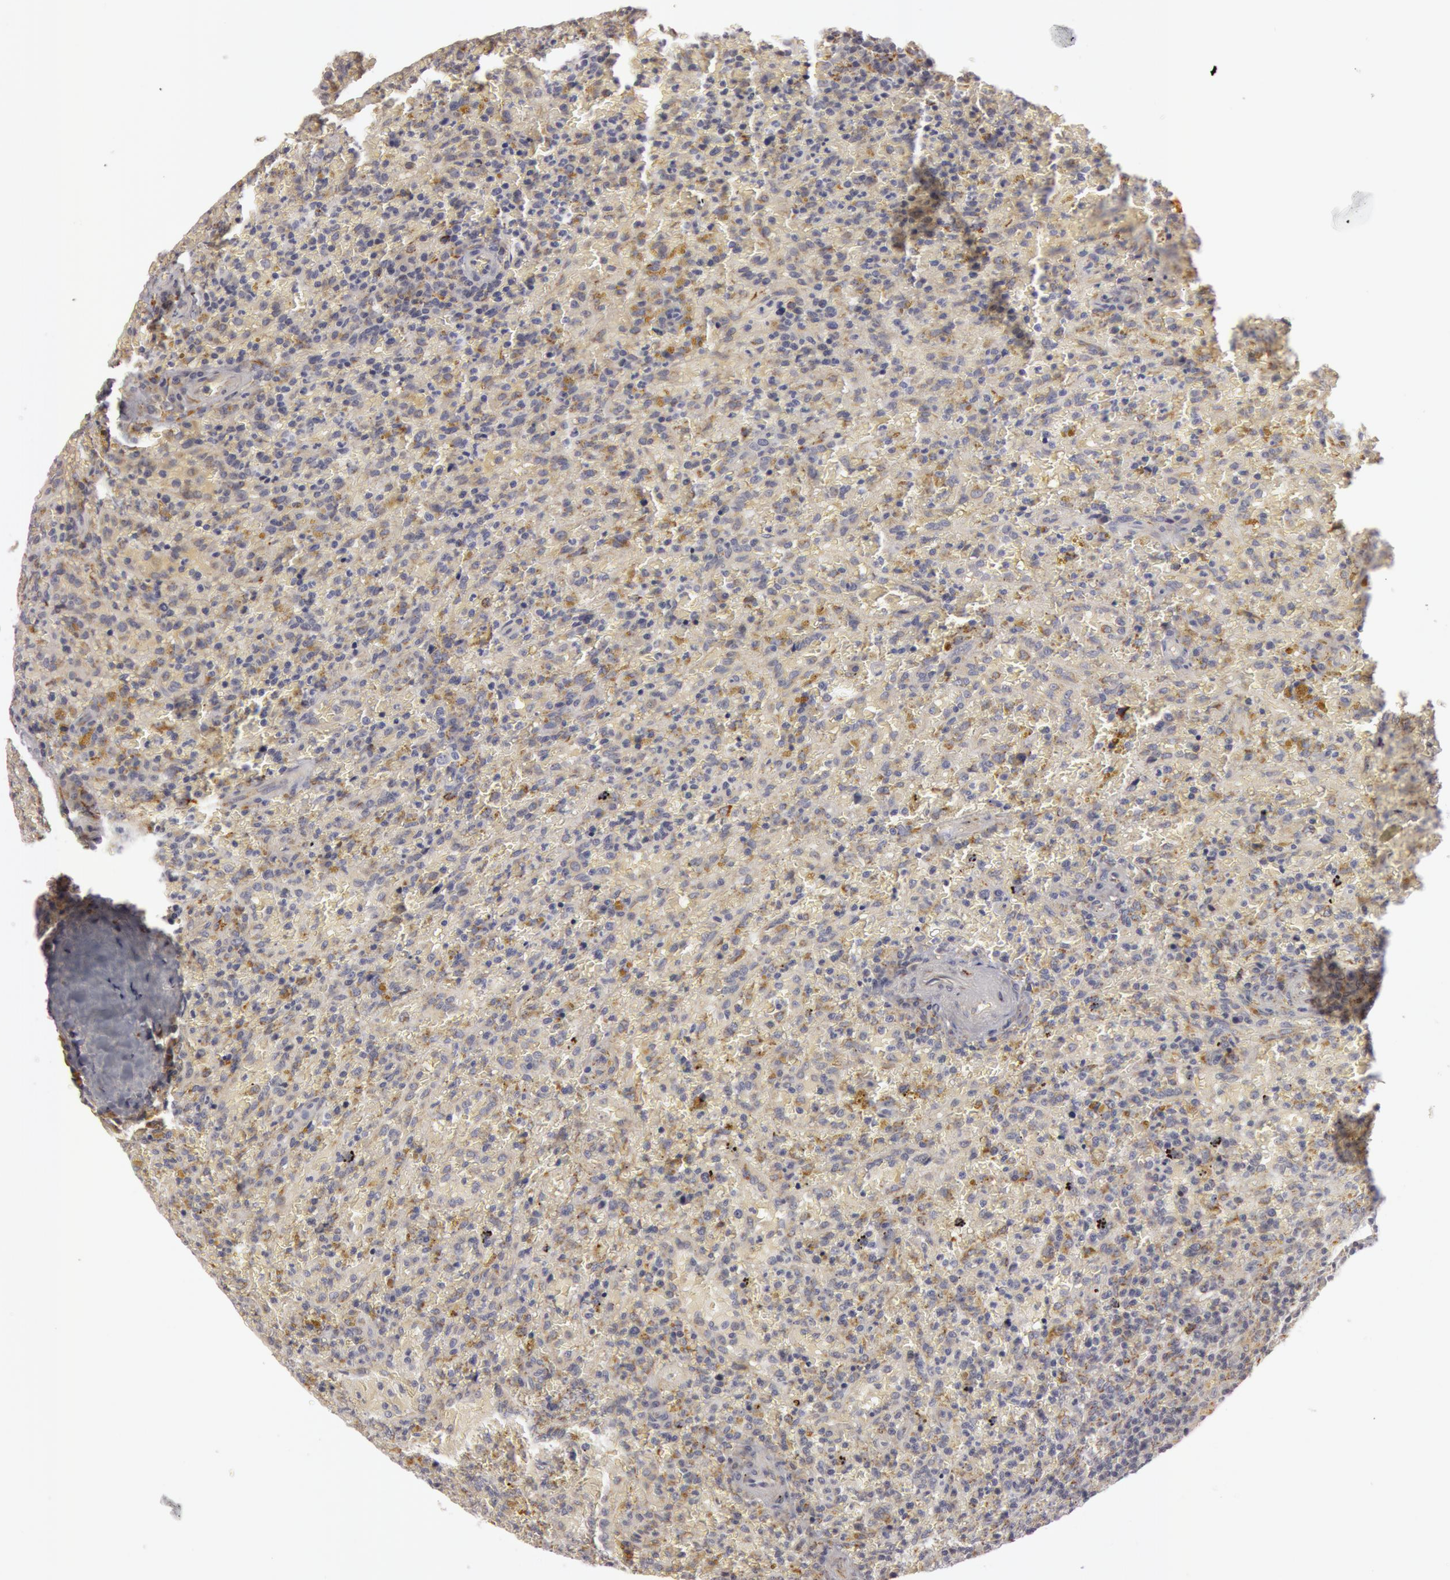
{"staining": {"intensity": "moderate", "quantity": ">75%", "location": "cytoplasmic/membranous"}, "tissue": "lymphoma", "cell_type": "Tumor cells", "image_type": "cancer", "snomed": [{"axis": "morphology", "description": "Malignant lymphoma, non-Hodgkin's type, High grade"}, {"axis": "topography", "description": "Spleen"}, {"axis": "topography", "description": "Lymph node"}], "caption": "The histopathology image demonstrates staining of high-grade malignant lymphoma, non-Hodgkin's type, revealing moderate cytoplasmic/membranous protein expression (brown color) within tumor cells.", "gene": "C7", "patient": {"sex": "female", "age": 70}}